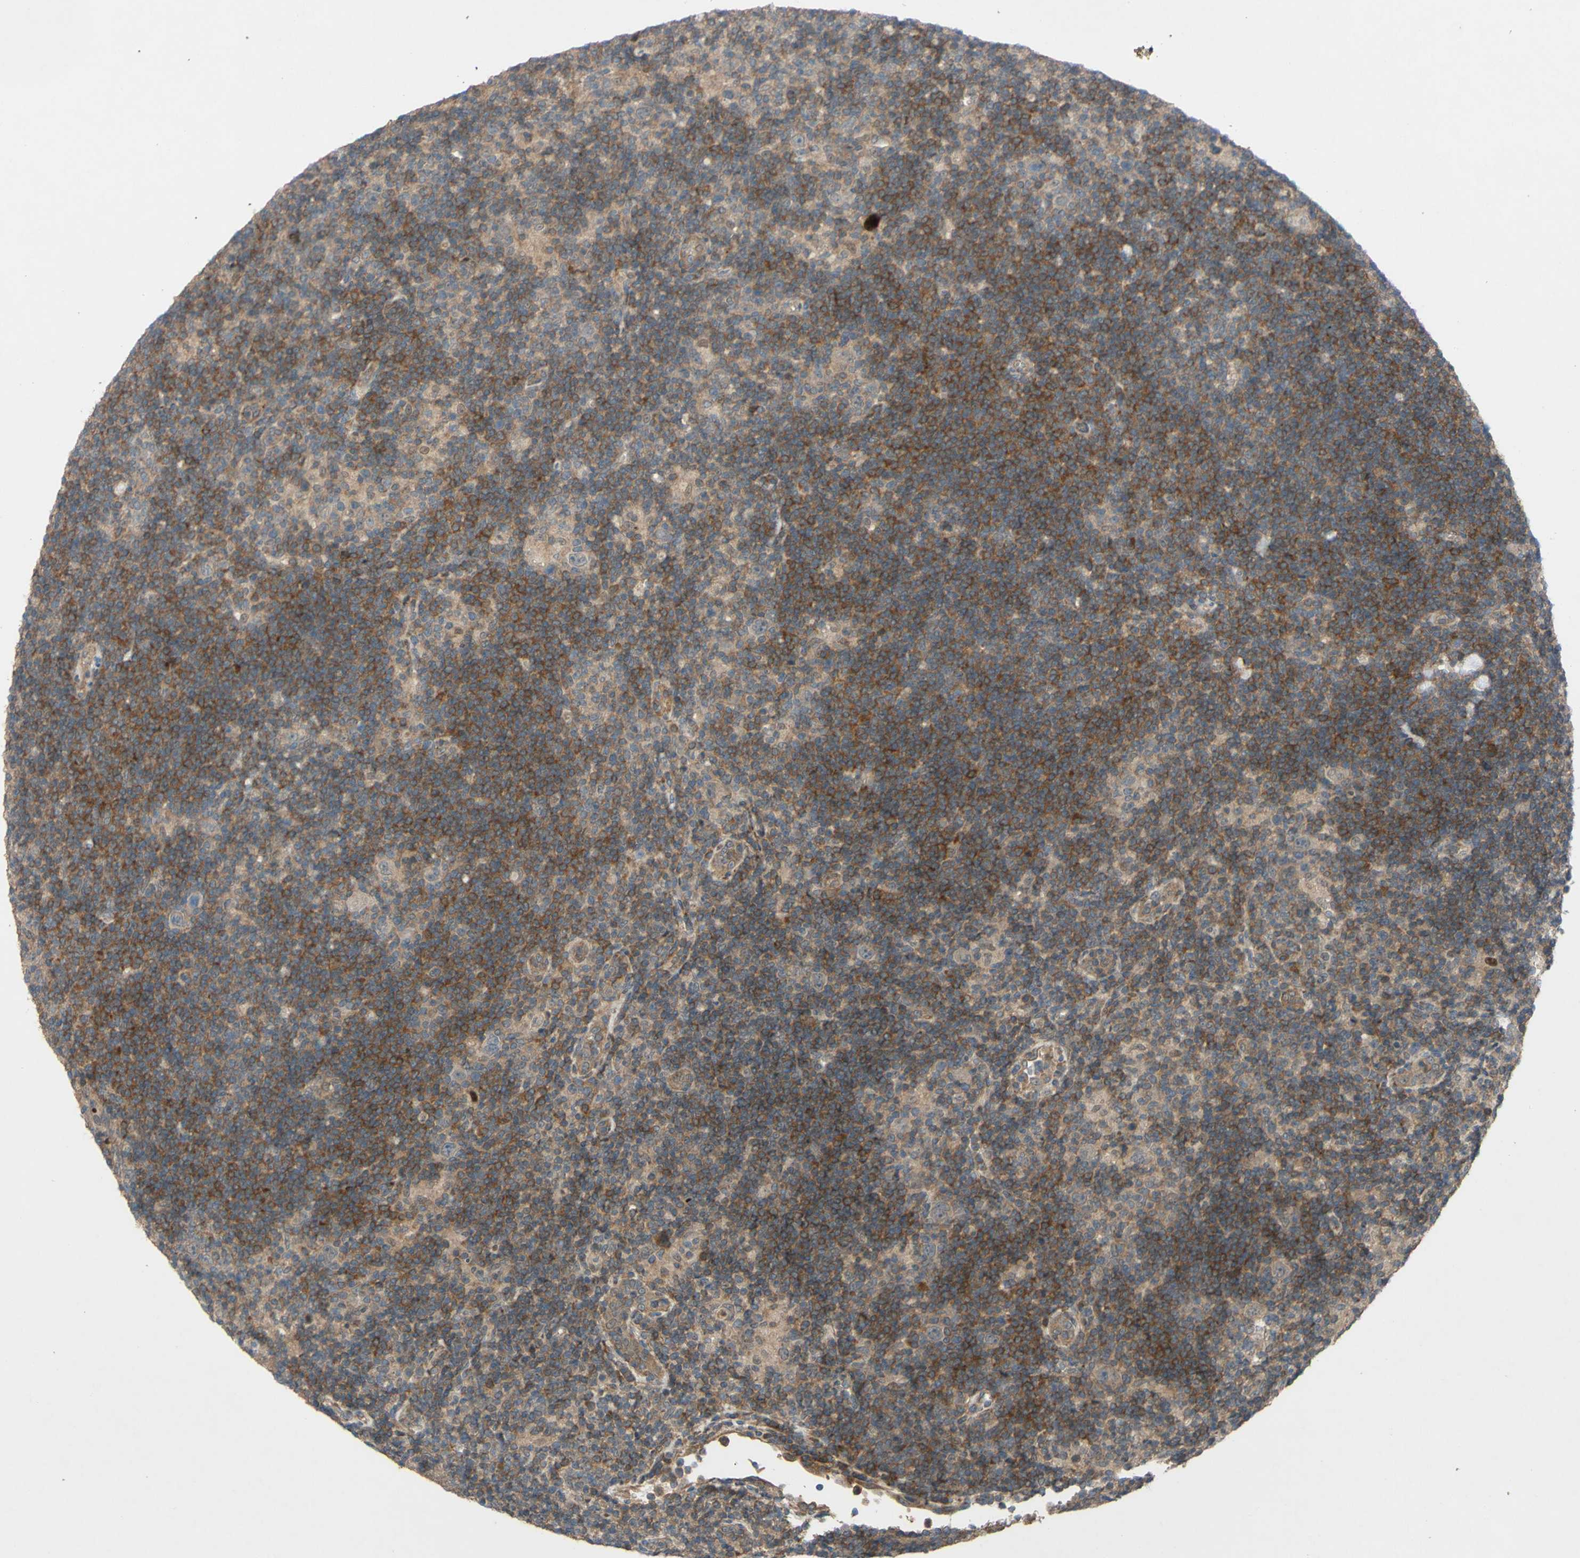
{"staining": {"intensity": "weak", "quantity": ">75%", "location": "cytoplasmic/membranous"}, "tissue": "lymphoma", "cell_type": "Tumor cells", "image_type": "cancer", "snomed": [{"axis": "morphology", "description": "Hodgkin's disease, NOS"}, {"axis": "topography", "description": "Lymph node"}], "caption": "Weak cytoplasmic/membranous expression for a protein is present in approximately >75% of tumor cells of lymphoma using IHC.", "gene": "SHROOM4", "patient": {"sex": "female", "age": 57}}